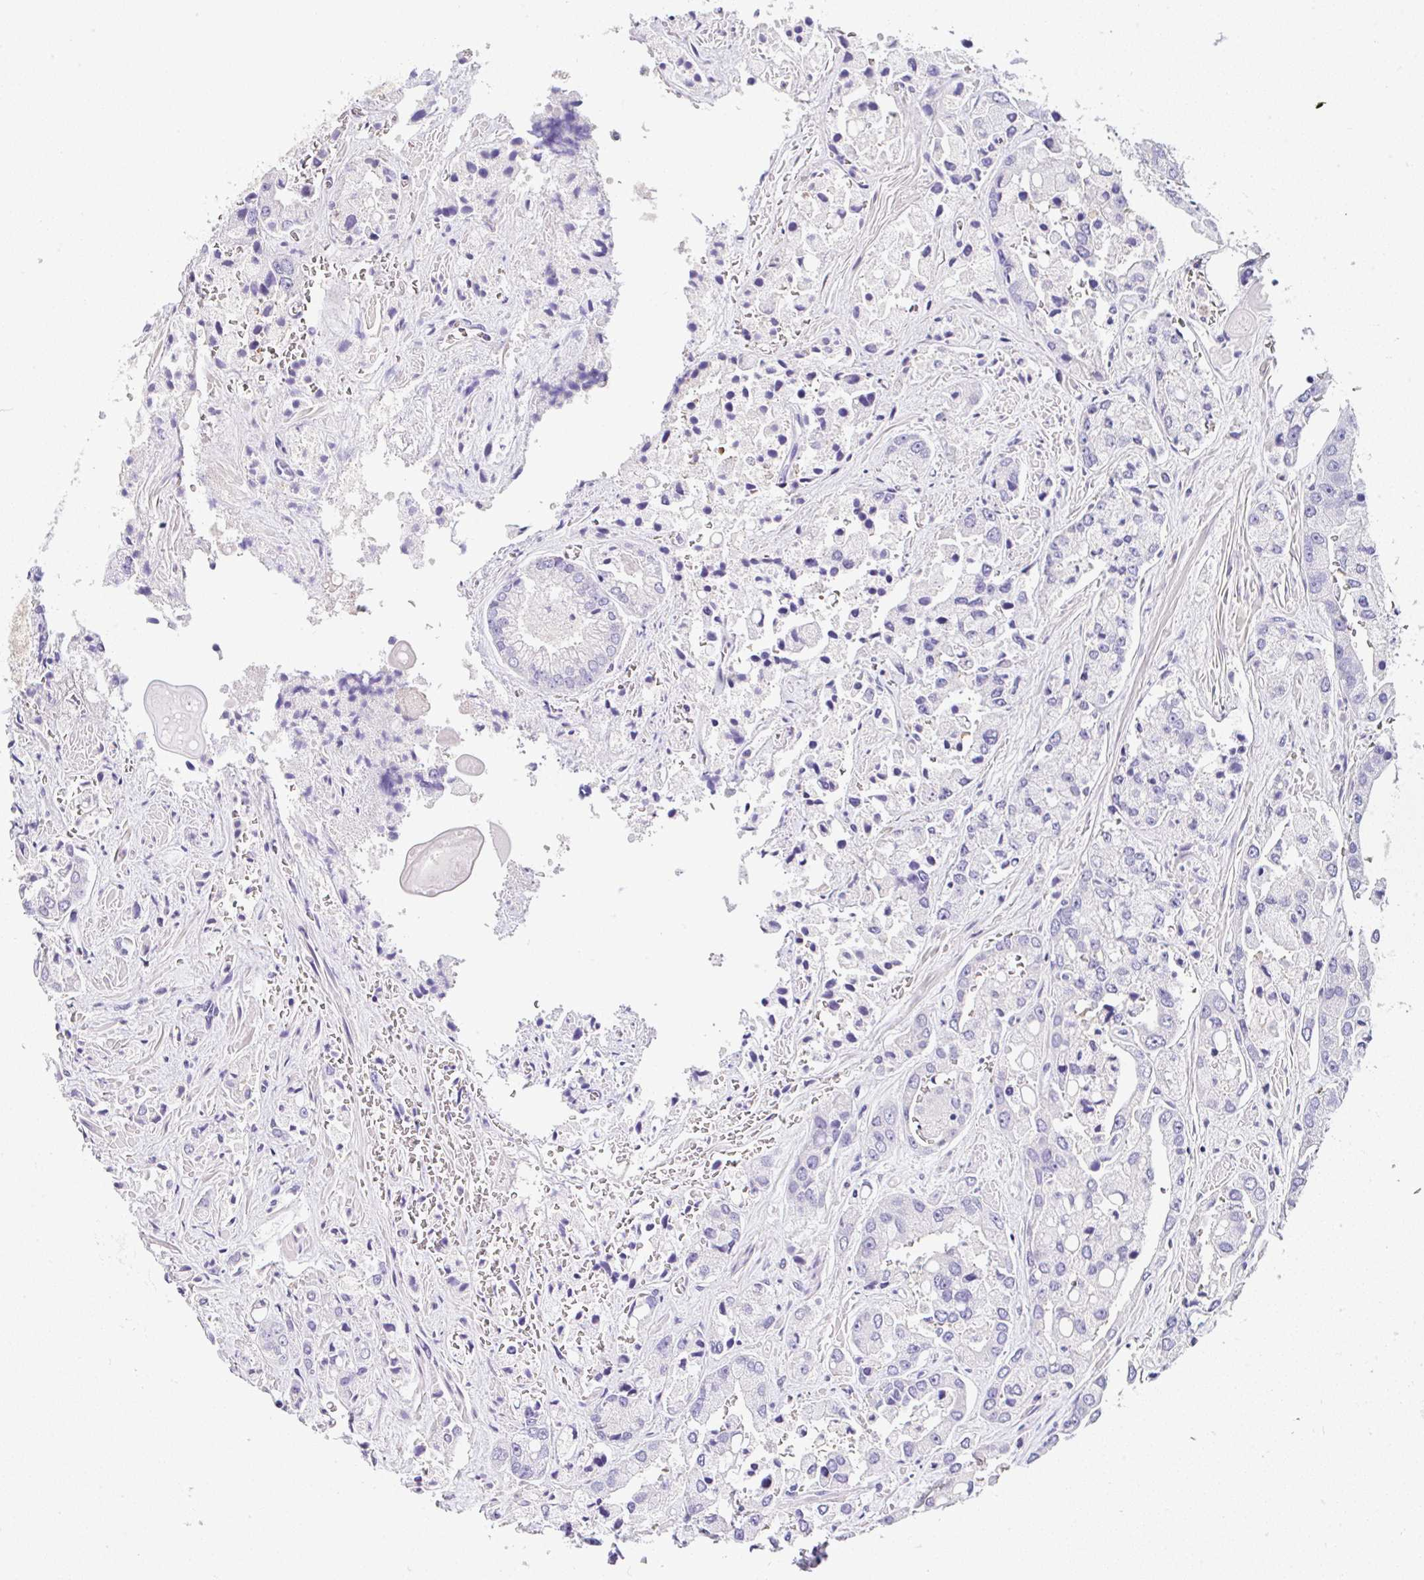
{"staining": {"intensity": "negative", "quantity": "none", "location": "none"}, "tissue": "prostate cancer", "cell_type": "Tumor cells", "image_type": "cancer", "snomed": [{"axis": "morphology", "description": "Normal tissue, NOS"}, {"axis": "morphology", "description": "Adenocarcinoma, High grade"}, {"axis": "topography", "description": "Prostate"}, {"axis": "topography", "description": "Peripheral nerve tissue"}], "caption": "An IHC micrograph of prostate high-grade adenocarcinoma is shown. There is no staining in tumor cells of prostate high-grade adenocarcinoma.", "gene": "SERPINE3", "patient": {"sex": "male", "age": 68}}